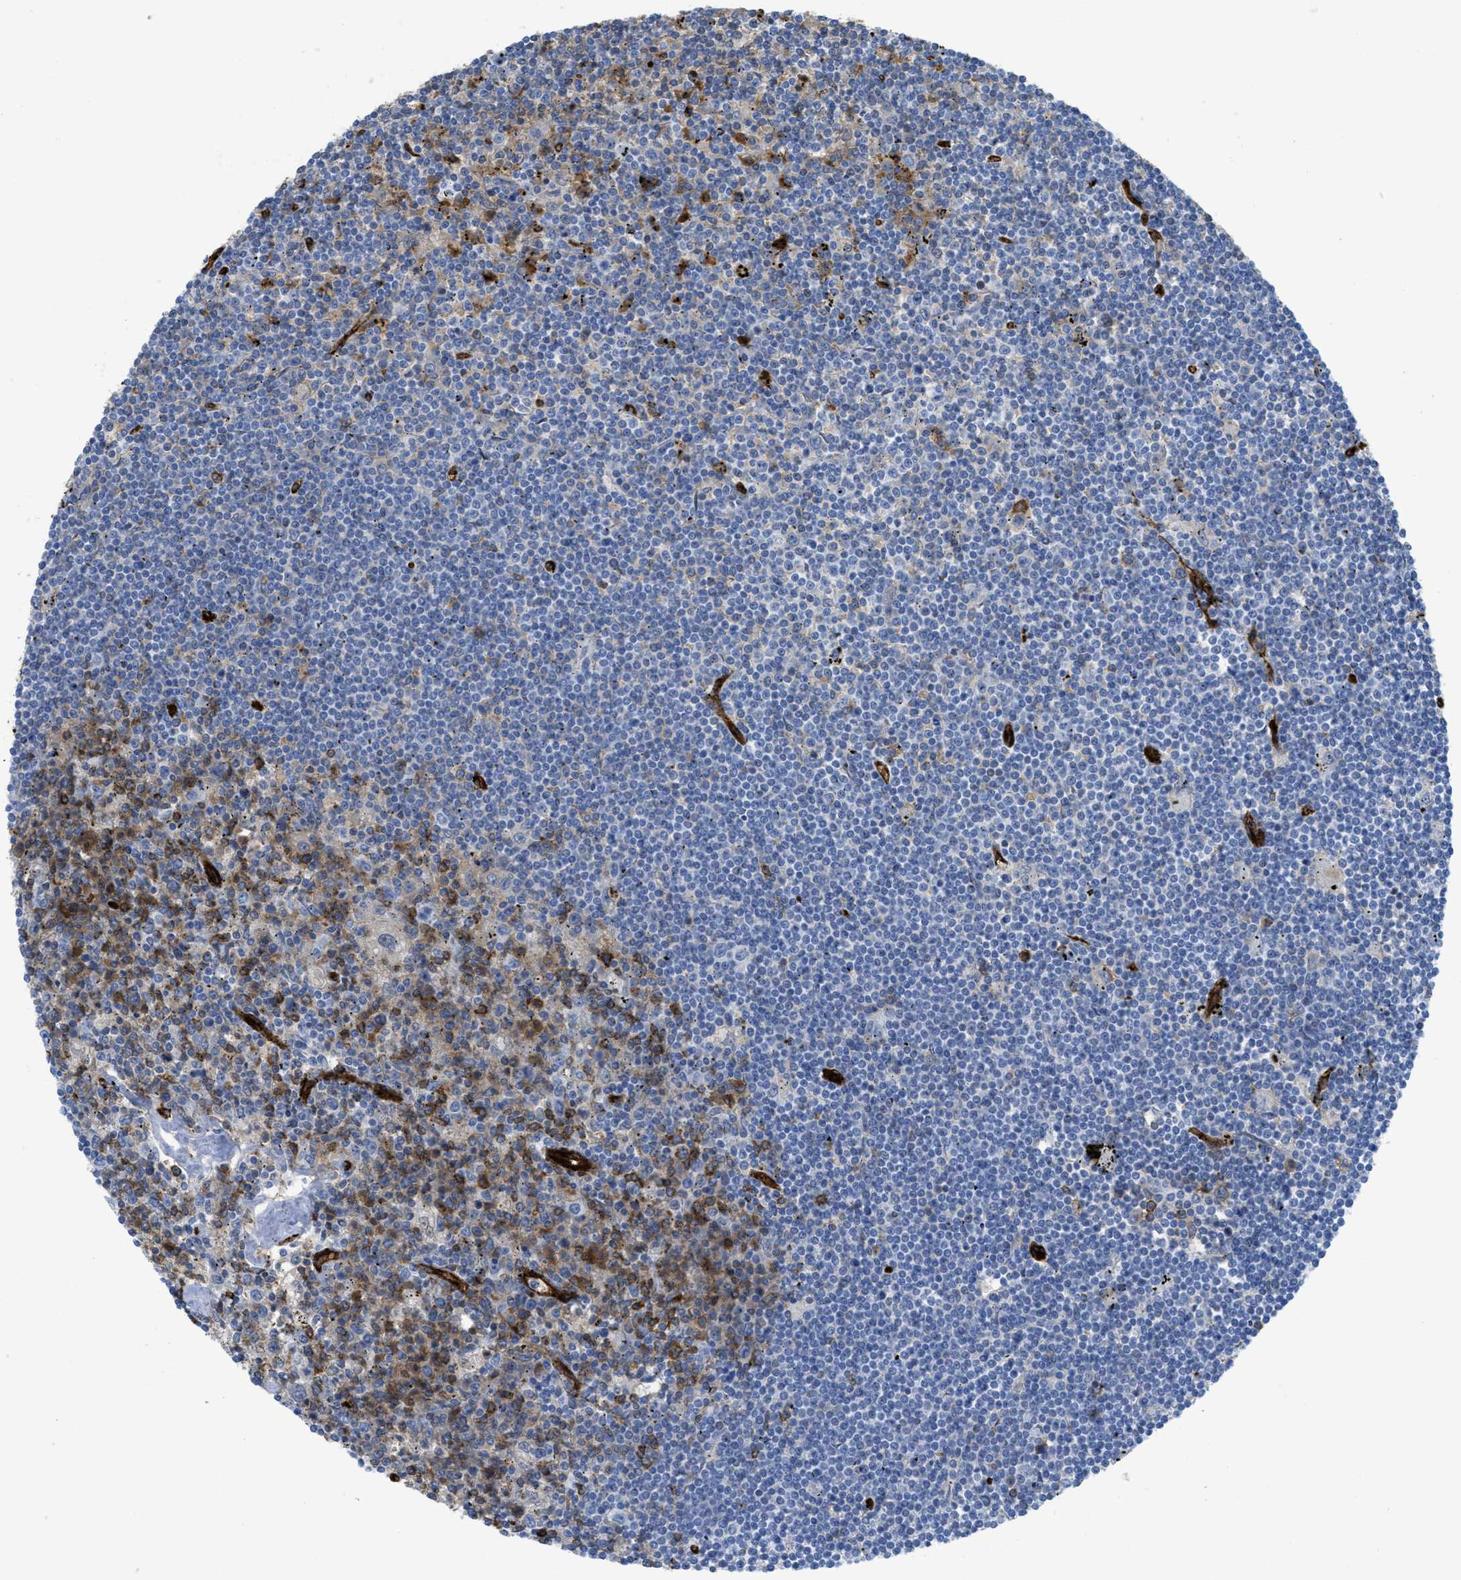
{"staining": {"intensity": "moderate", "quantity": "<25%", "location": "cytoplasmic/membranous"}, "tissue": "lymphoma", "cell_type": "Tumor cells", "image_type": "cancer", "snomed": [{"axis": "morphology", "description": "Malignant lymphoma, non-Hodgkin's type, Low grade"}, {"axis": "topography", "description": "Spleen"}], "caption": "Immunohistochemistry (IHC) of human low-grade malignant lymphoma, non-Hodgkin's type shows low levels of moderate cytoplasmic/membranous staining in about <25% of tumor cells. (IHC, brightfield microscopy, high magnification).", "gene": "HIP1", "patient": {"sex": "male", "age": 76}}